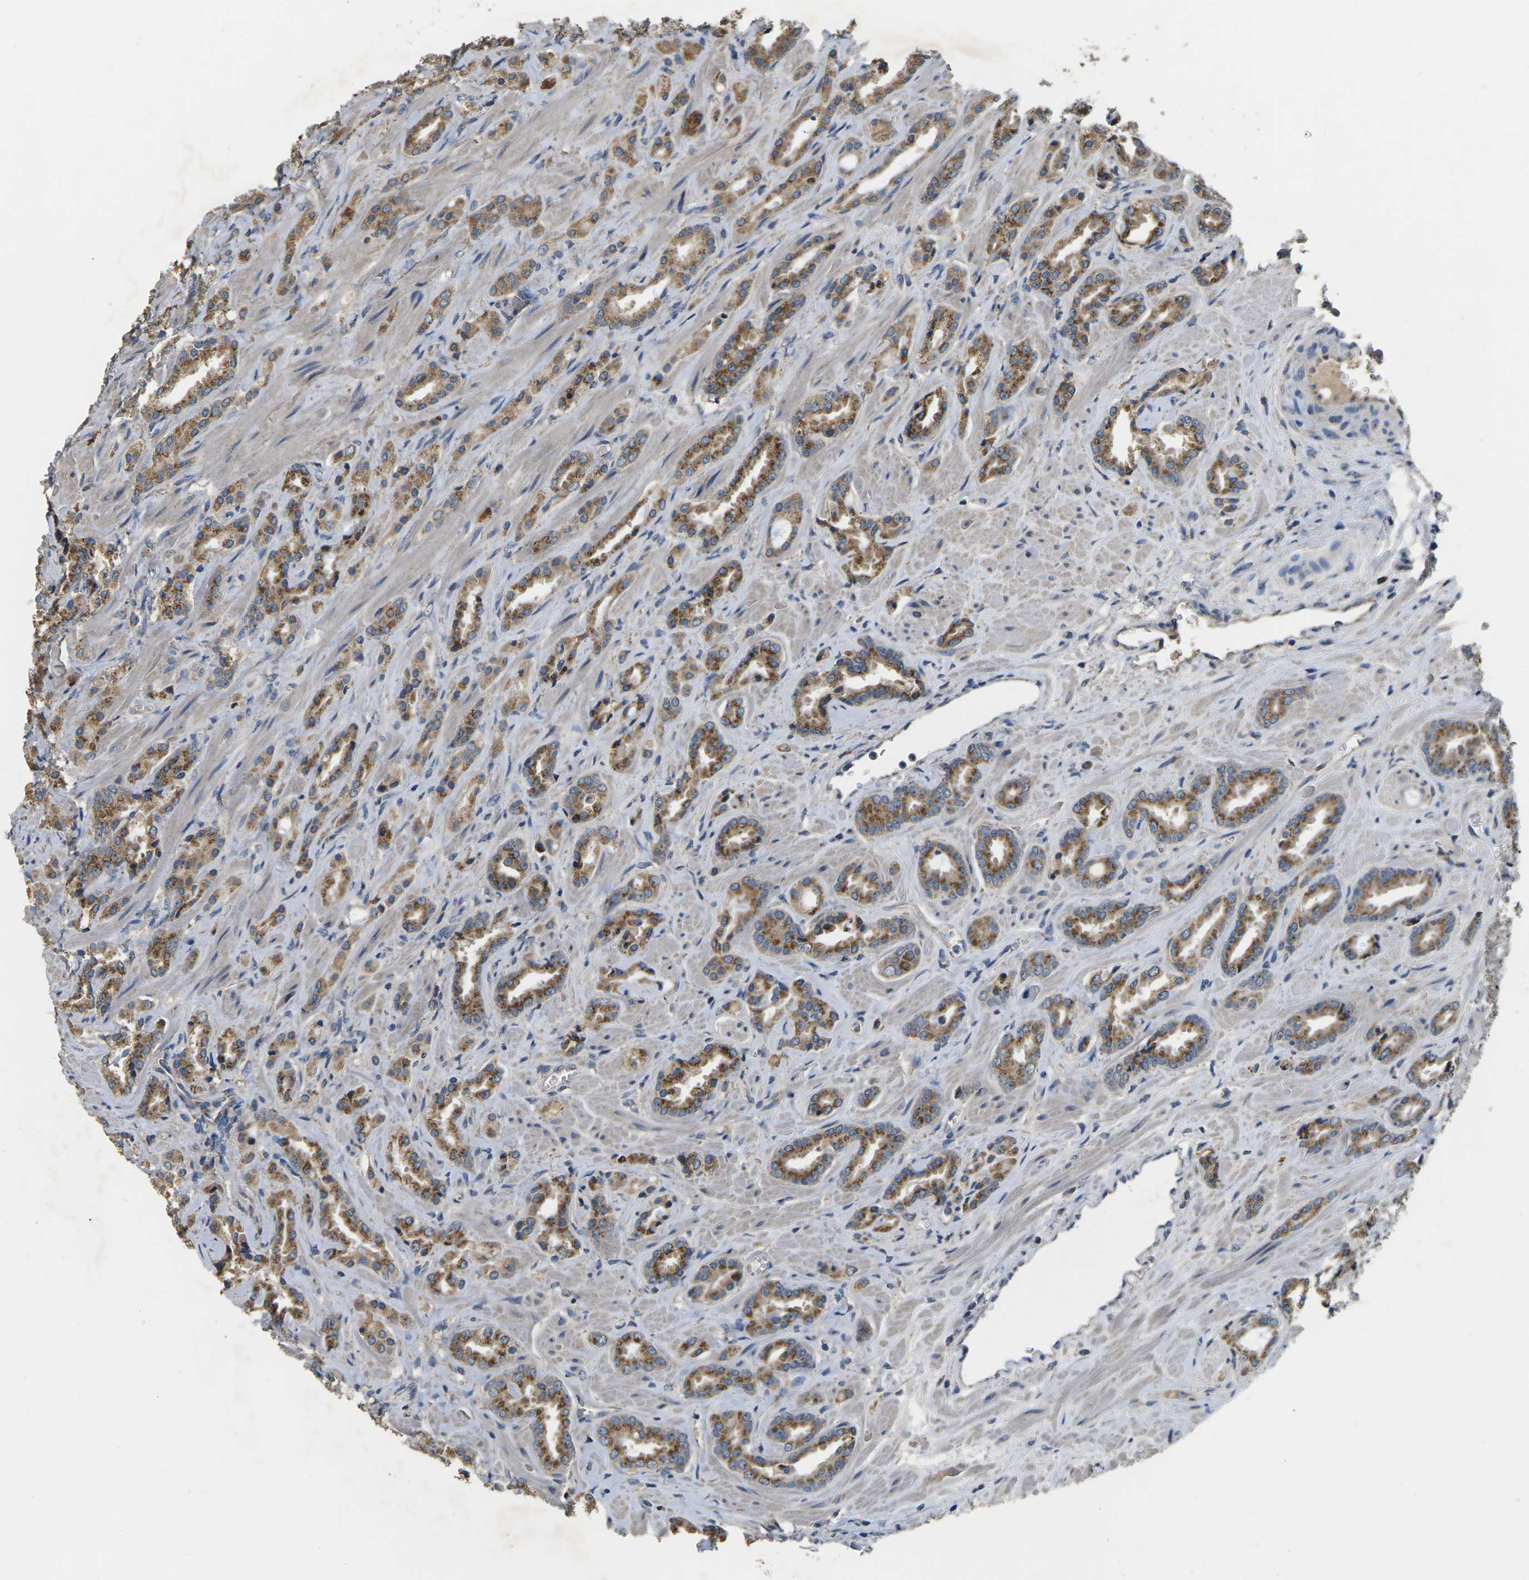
{"staining": {"intensity": "moderate", "quantity": ">75%", "location": "cytoplasmic/membranous"}, "tissue": "prostate cancer", "cell_type": "Tumor cells", "image_type": "cancer", "snomed": [{"axis": "morphology", "description": "Adenocarcinoma, High grade"}, {"axis": "topography", "description": "Prostate"}], "caption": "Prostate adenocarcinoma (high-grade) stained with a protein marker displays moderate staining in tumor cells.", "gene": "B4GAT1", "patient": {"sex": "male", "age": 64}}